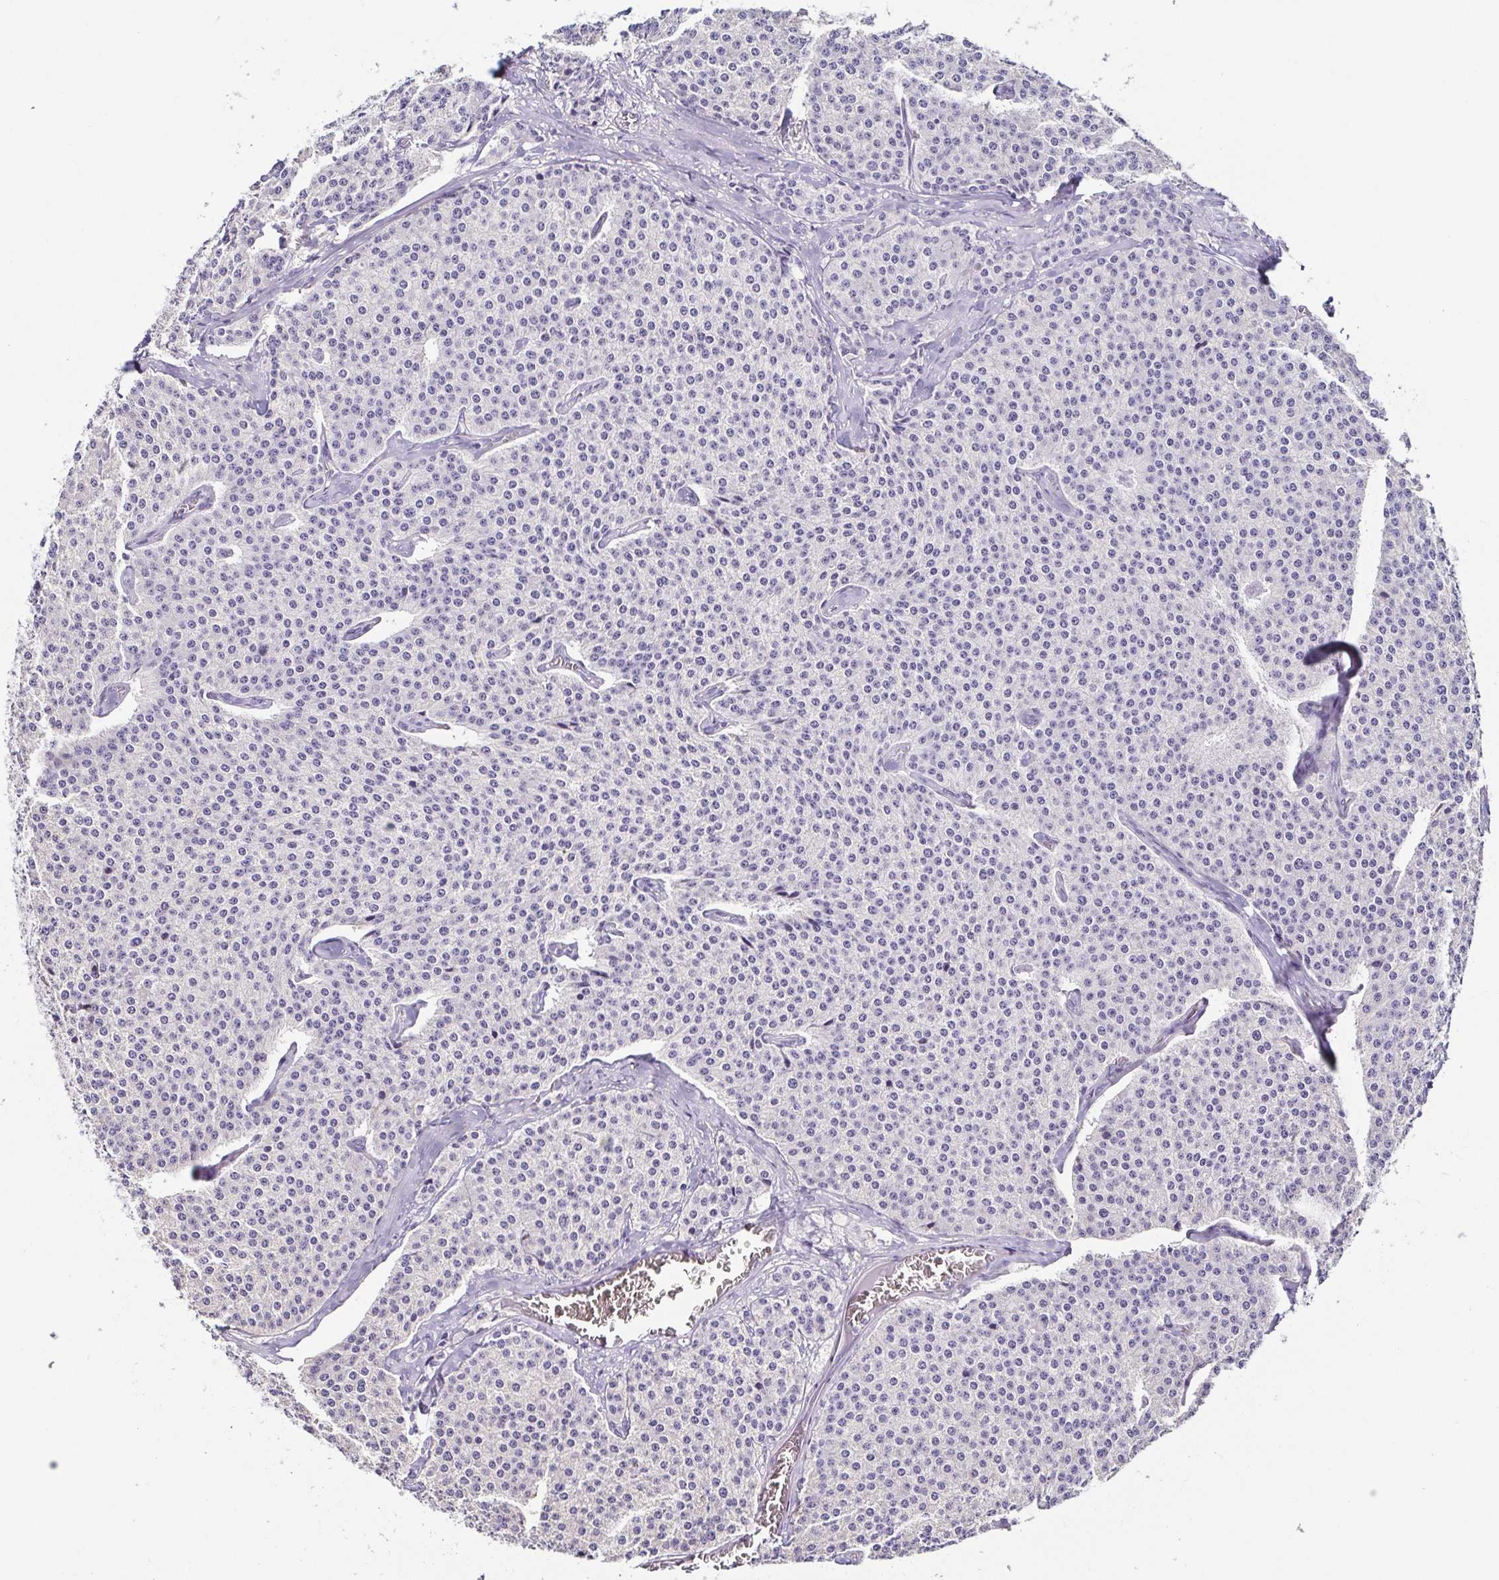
{"staining": {"intensity": "negative", "quantity": "none", "location": "none"}, "tissue": "carcinoid", "cell_type": "Tumor cells", "image_type": "cancer", "snomed": [{"axis": "morphology", "description": "Carcinoid, malignant, NOS"}, {"axis": "topography", "description": "Small intestine"}], "caption": "IHC of carcinoid (malignant) displays no expression in tumor cells. (Immunohistochemistry, brightfield microscopy, high magnification).", "gene": "ANXA10", "patient": {"sex": "female", "age": 64}}